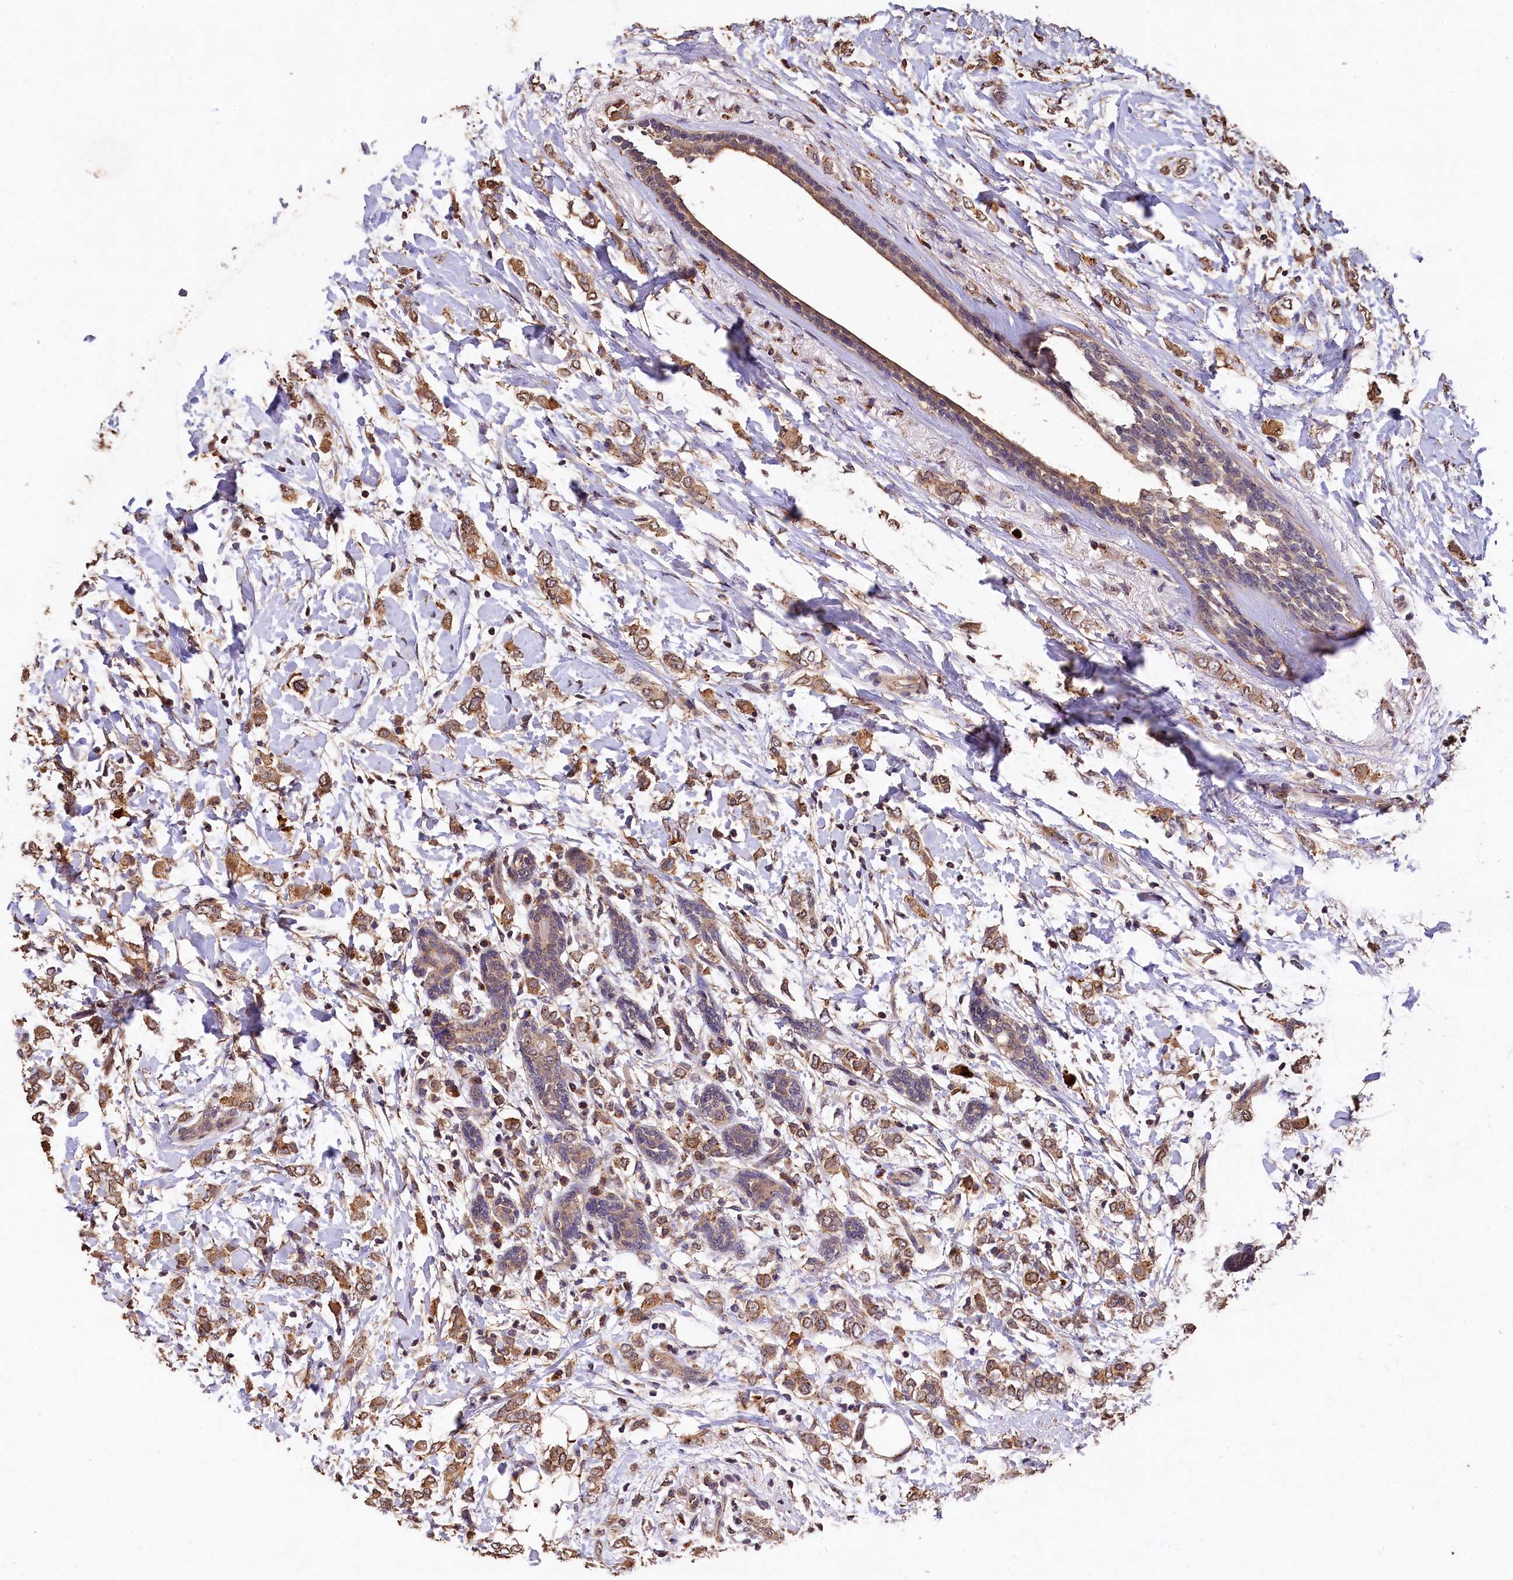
{"staining": {"intensity": "moderate", "quantity": ">75%", "location": "cytoplasmic/membranous"}, "tissue": "breast cancer", "cell_type": "Tumor cells", "image_type": "cancer", "snomed": [{"axis": "morphology", "description": "Normal tissue, NOS"}, {"axis": "morphology", "description": "Lobular carcinoma"}, {"axis": "topography", "description": "Breast"}], "caption": "Immunohistochemical staining of human breast lobular carcinoma shows medium levels of moderate cytoplasmic/membranous positivity in approximately >75% of tumor cells.", "gene": "LSM4", "patient": {"sex": "female", "age": 47}}